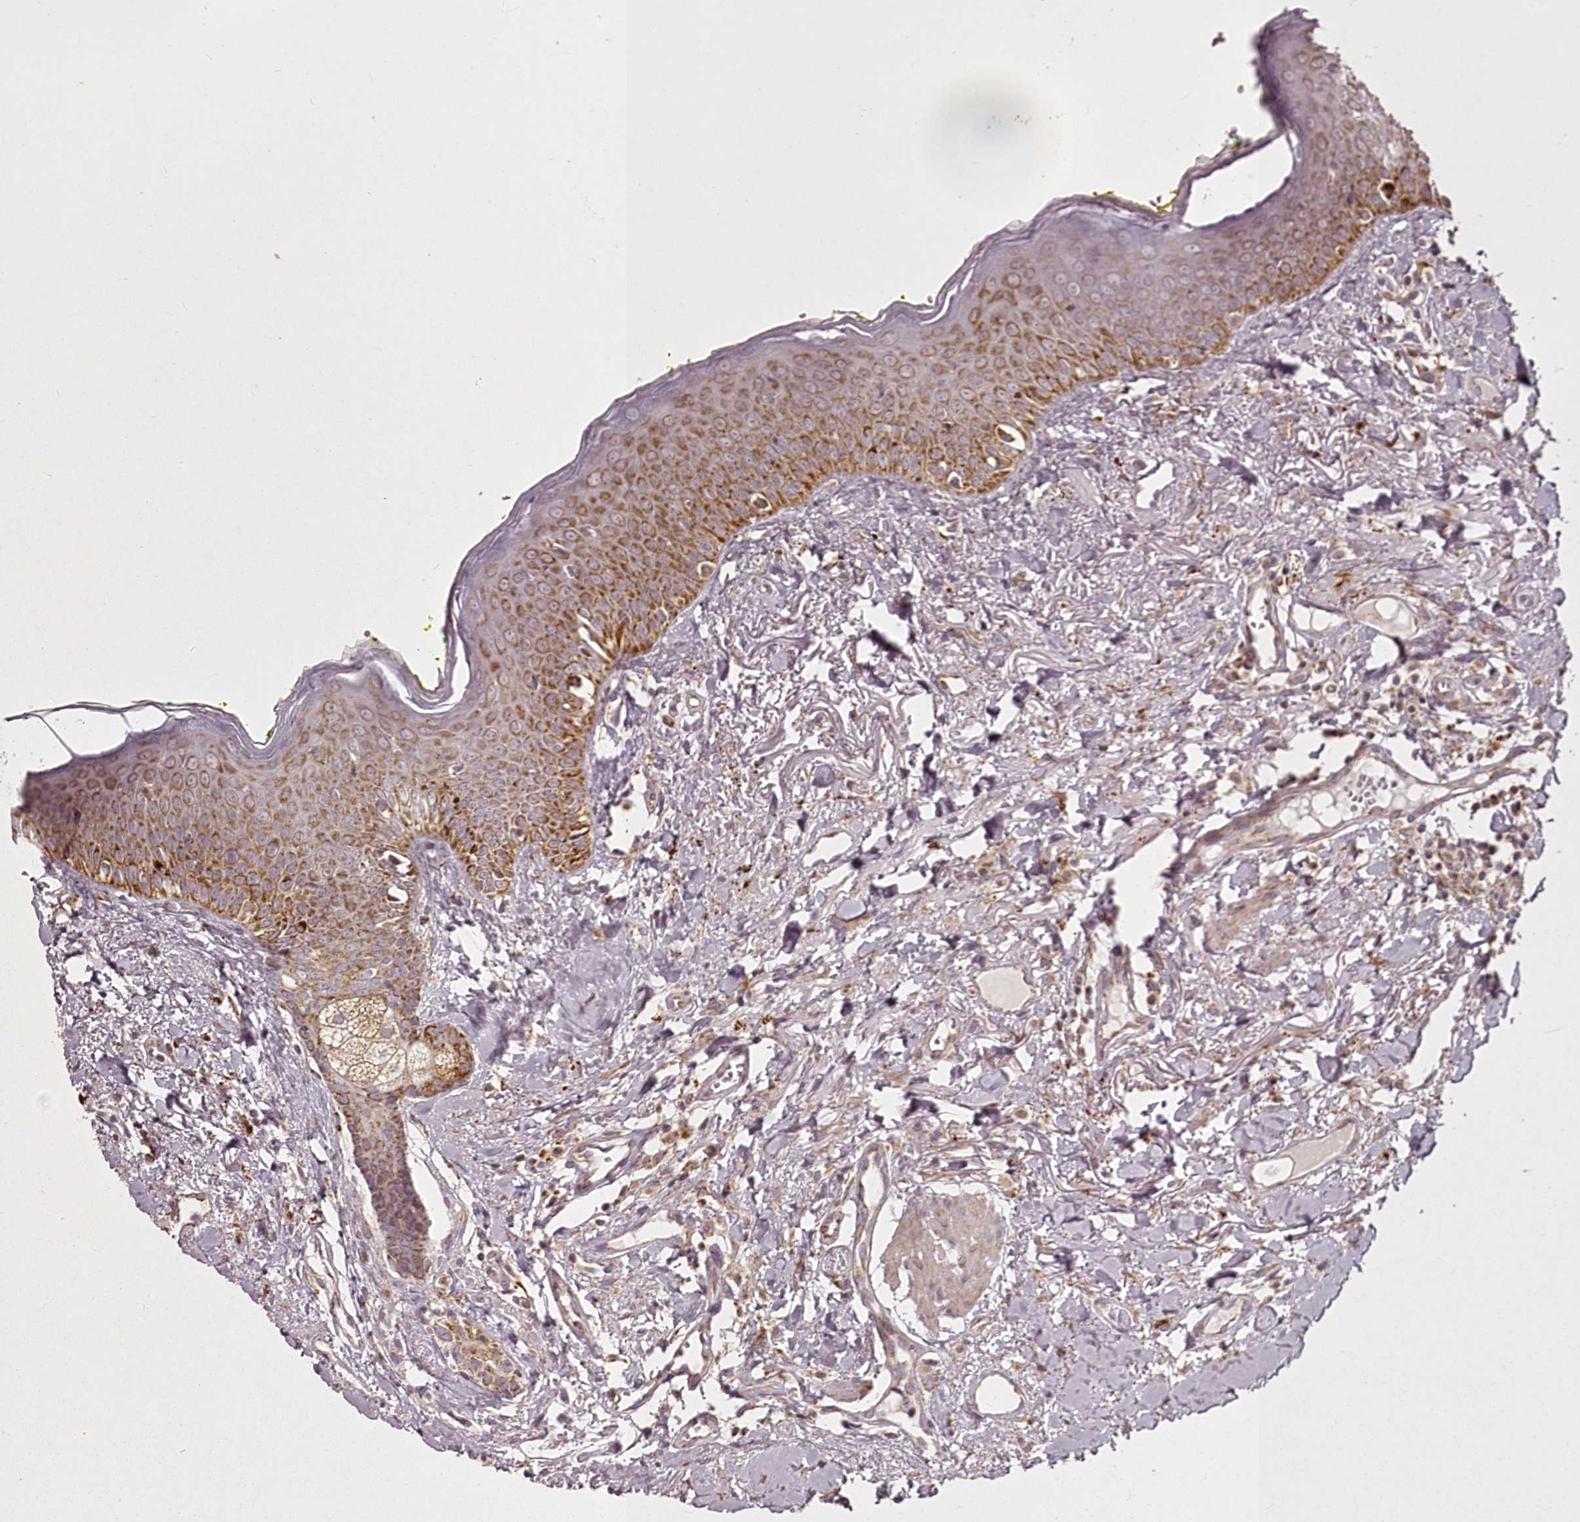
{"staining": {"intensity": "moderate", "quantity": ">75%", "location": "cytoplasmic/membranous"}, "tissue": "oral mucosa", "cell_type": "Squamous epithelial cells", "image_type": "normal", "snomed": [{"axis": "morphology", "description": "Normal tissue, NOS"}, {"axis": "topography", "description": "Oral tissue"}], "caption": "About >75% of squamous epithelial cells in unremarkable human oral mucosa reveal moderate cytoplasmic/membranous protein positivity as visualized by brown immunohistochemical staining.", "gene": "CHCHD2", "patient": {"sex": "female", "age": 70}}